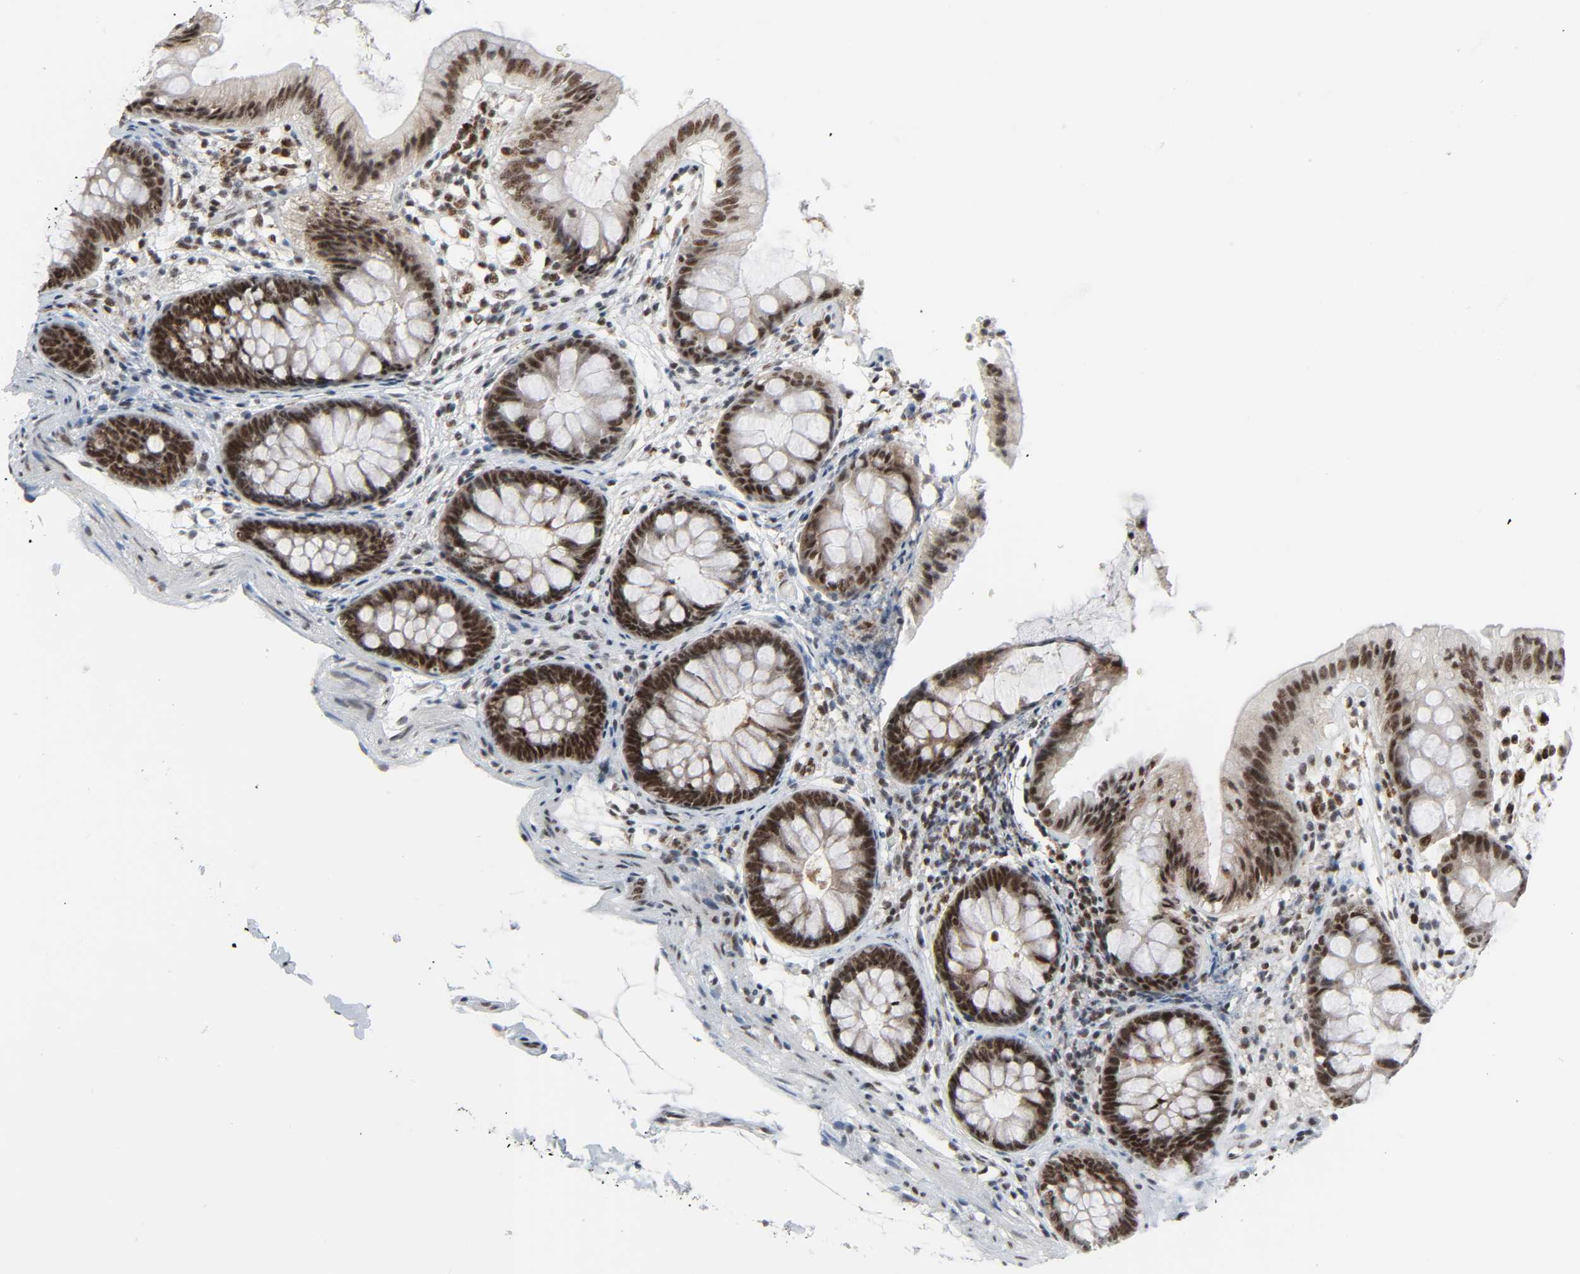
{"staining": {"intensity": "moderate", "quantity": ">75%", "location": "nuclear"}, "tissue": "colon", "cell_type": "Endothelial cells", "image_type": "normal", "snomed": [{"axis": "morphology", "description": "Normal tissue, NOS"}, {"axis": "topography", "description": "Smooth muscle"}, {"axis": "topography", "description": "Colon"}], "caption": "Immunohistochemistry (IHC) photomicrograph of normal colon: human colon stained using IHC reveals medium levels of moderate protein expression localized specifically in the nuclear of endothelial cells, appearing as a nuclear brown color.", "gene": "CDK7", "patient": {"sex": "male", "age": 67}}